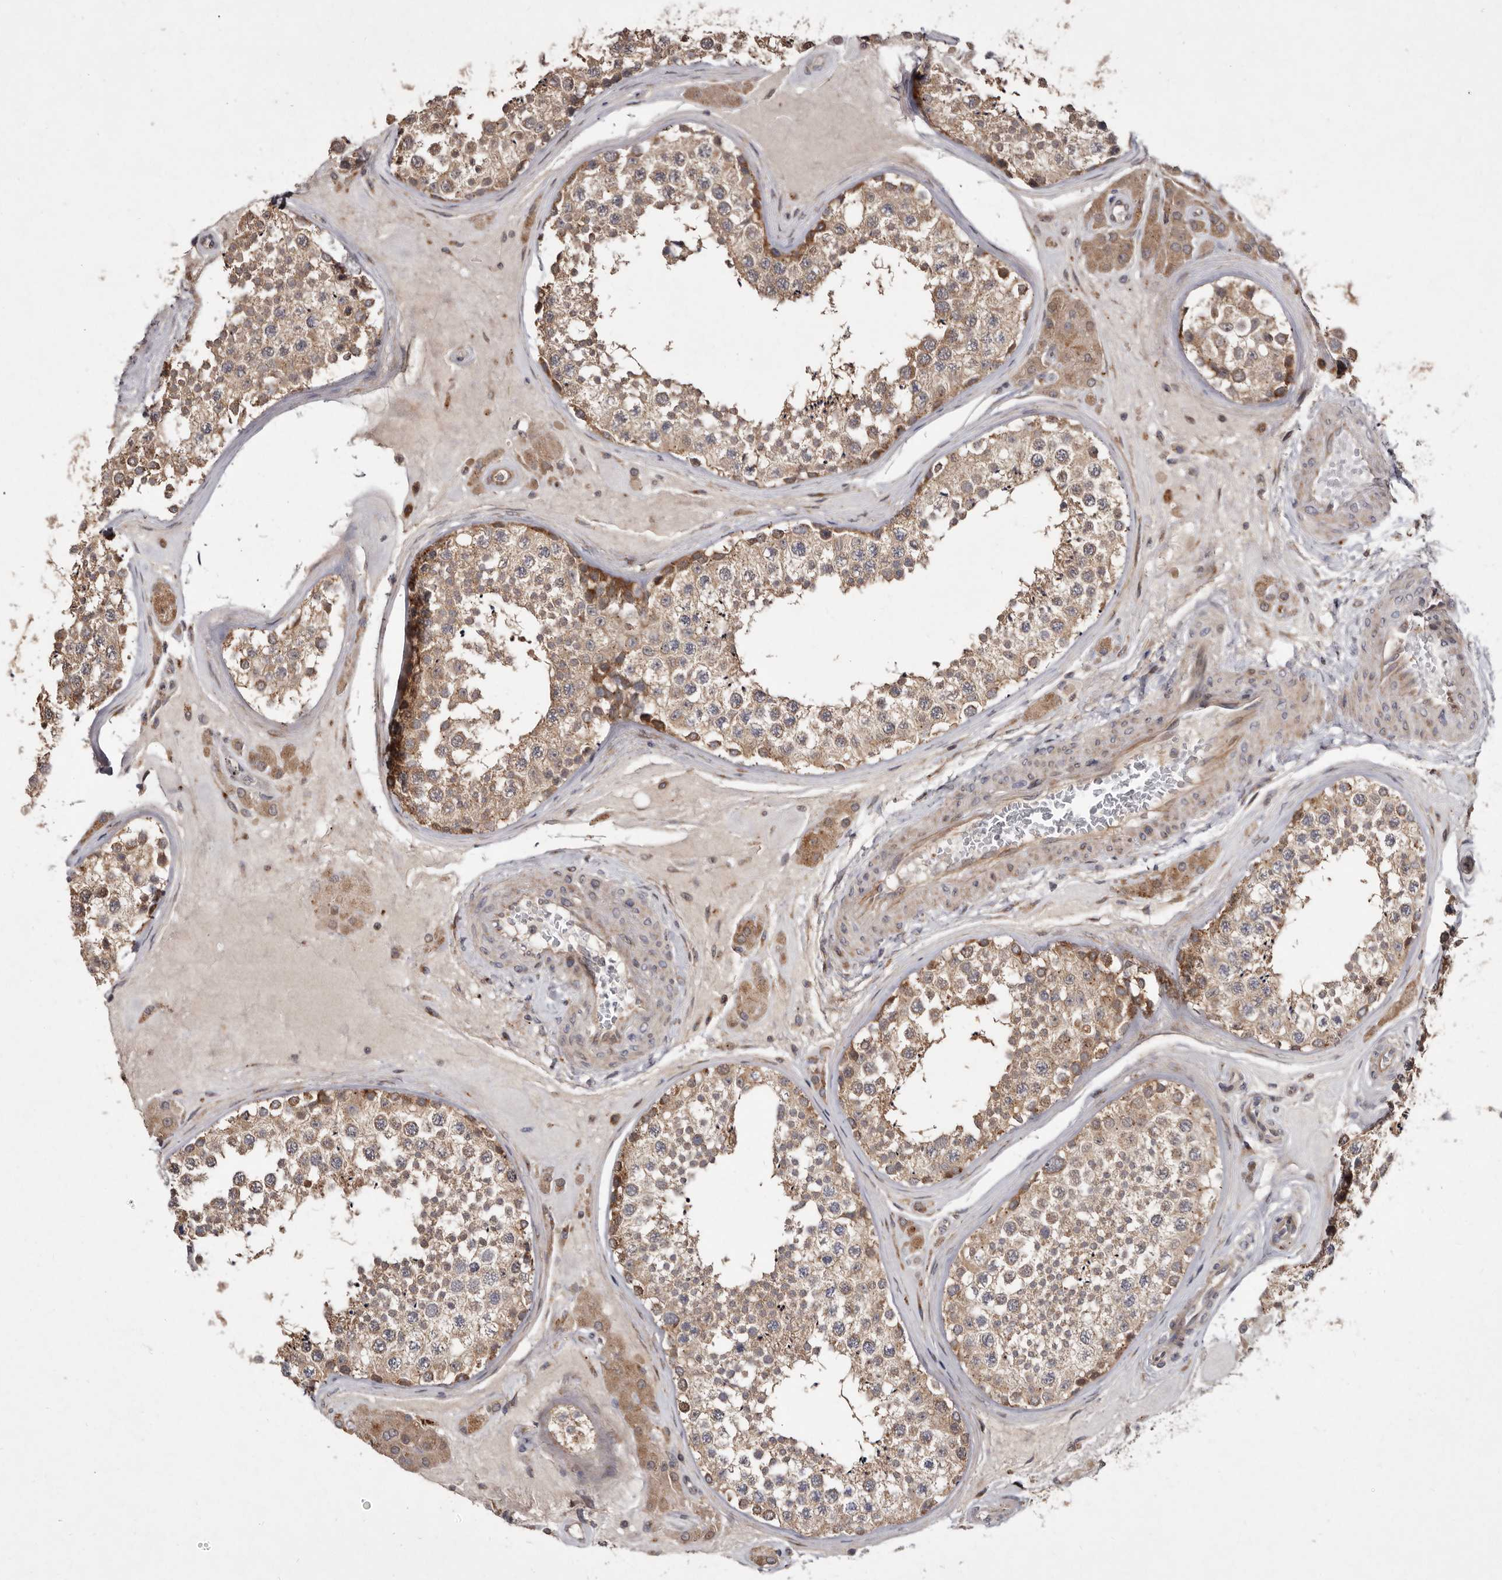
{"staining": {"intensity": "moderate", "quantity": ">75%", "location": "cytoplasmic/membranous"}, "tissue": "testis", "cell_type": "Cells in seminiferous ducts", "image_type": "normal", "snomed": [{"axis": "morphology", "description": "Normal tissue, NOS"}, {"axis": "topography", "description": "Testis"}], "caption": "This micrograph displays IHC staining of unremarkable testis, with medium moderate cytoplasmic/membranous expression in about >75% of cells in seminiferous ducts.", "gene": "FLAD1", "patient": {"sex": "male", "age": 46}}